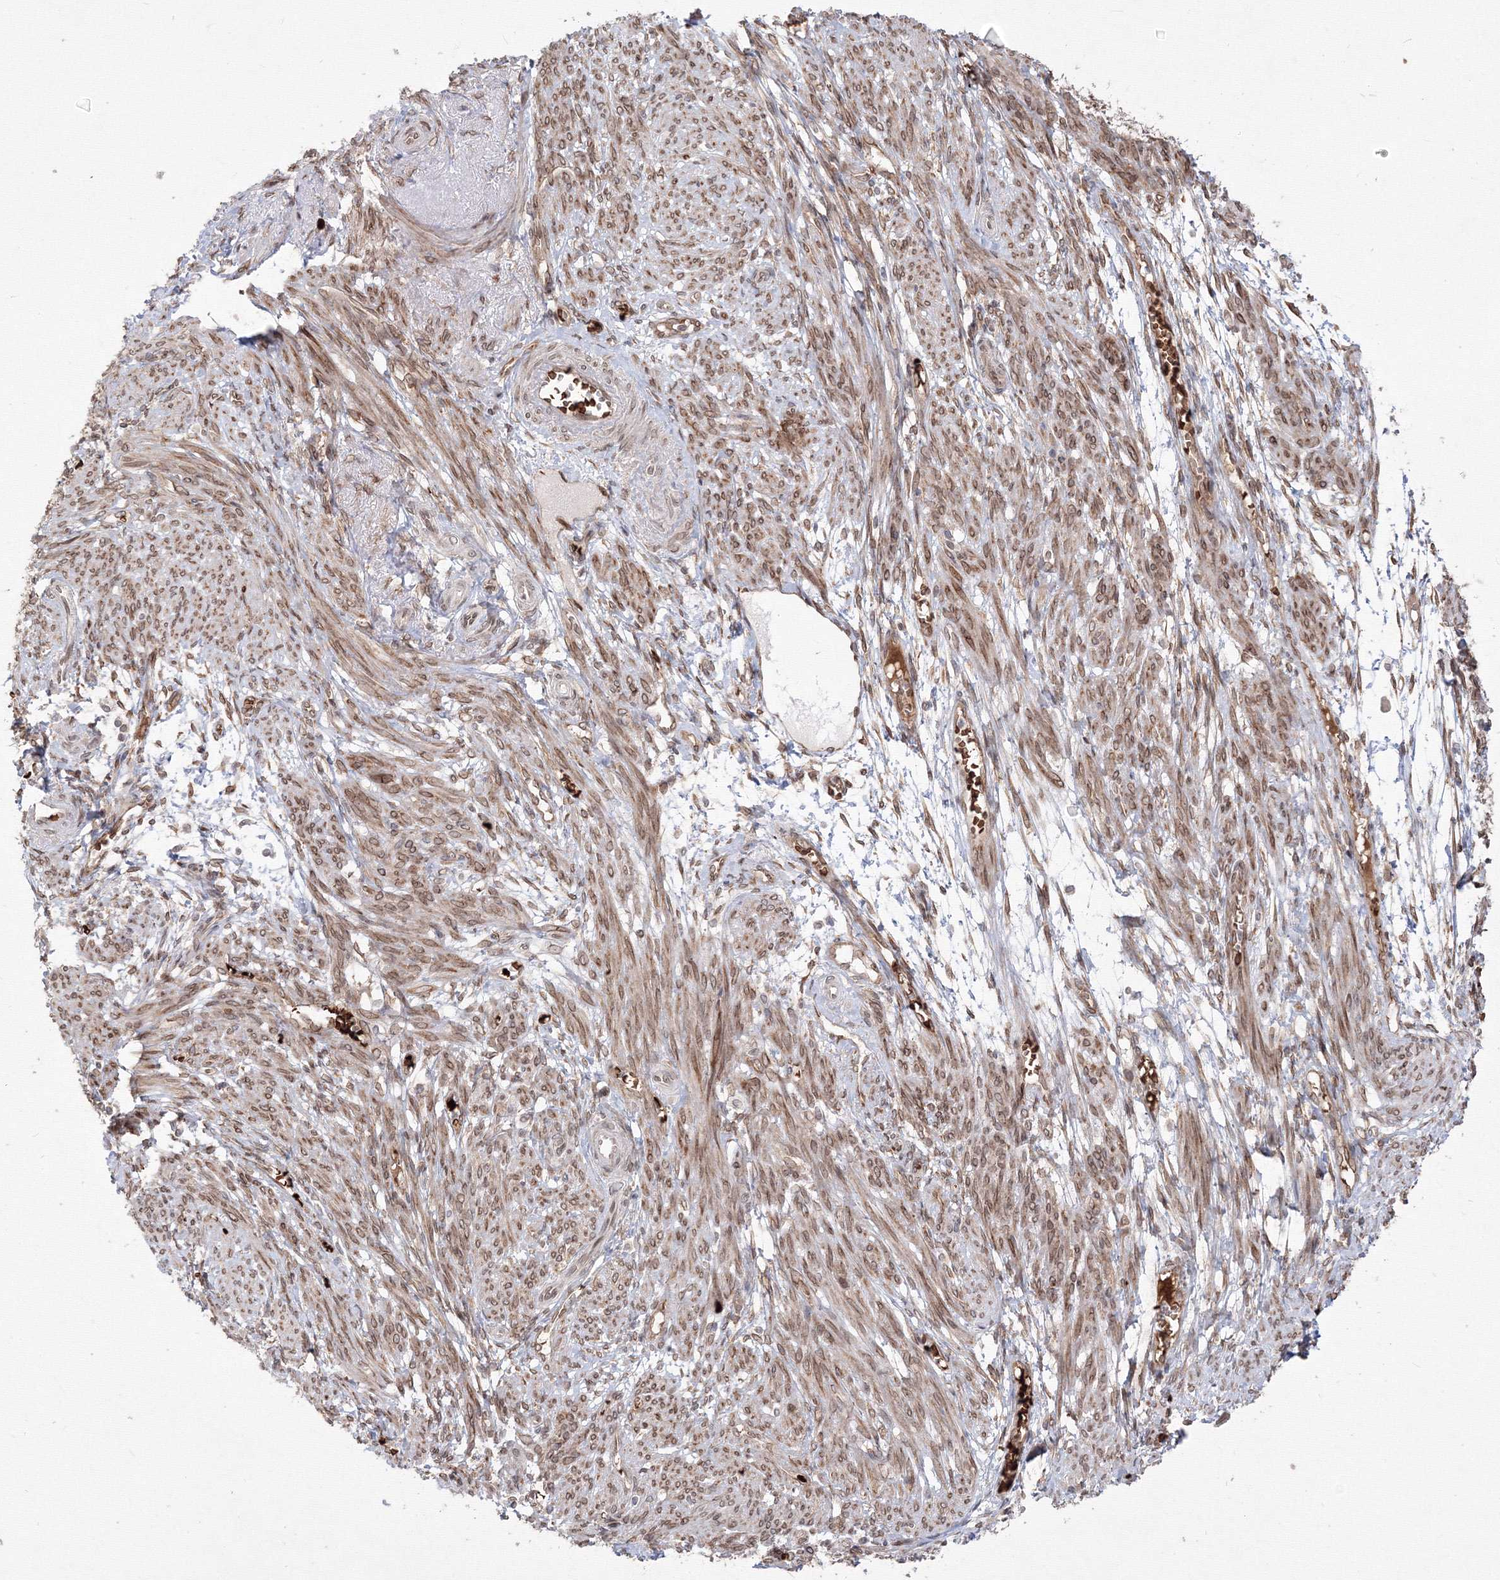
{"staining": {"intensity": "moderate", "quantity": ">75%", "location": "cytoplasmic/membranous,nuclear"}, "tissue": "smooth muscle", "cell_type": "Smooth muscle cells", "image_type": "normal", "snomed": [{"axis": "morphology", "description": "Normal tissue, NOS"}, {"axis": "topography", "description": "Smooth muscle"}], "caption": "A medium amount of moderate cytoplasmic/membranous,nuclear expression is appreciated in about >75% of smooth muscle cells in unremarkable smooth muscle. (brown staining indicates protein expression, while blue staining denotes nuclei).", "gene": "DNAJB2", "patient": {"sex": "female", "age": 39}}